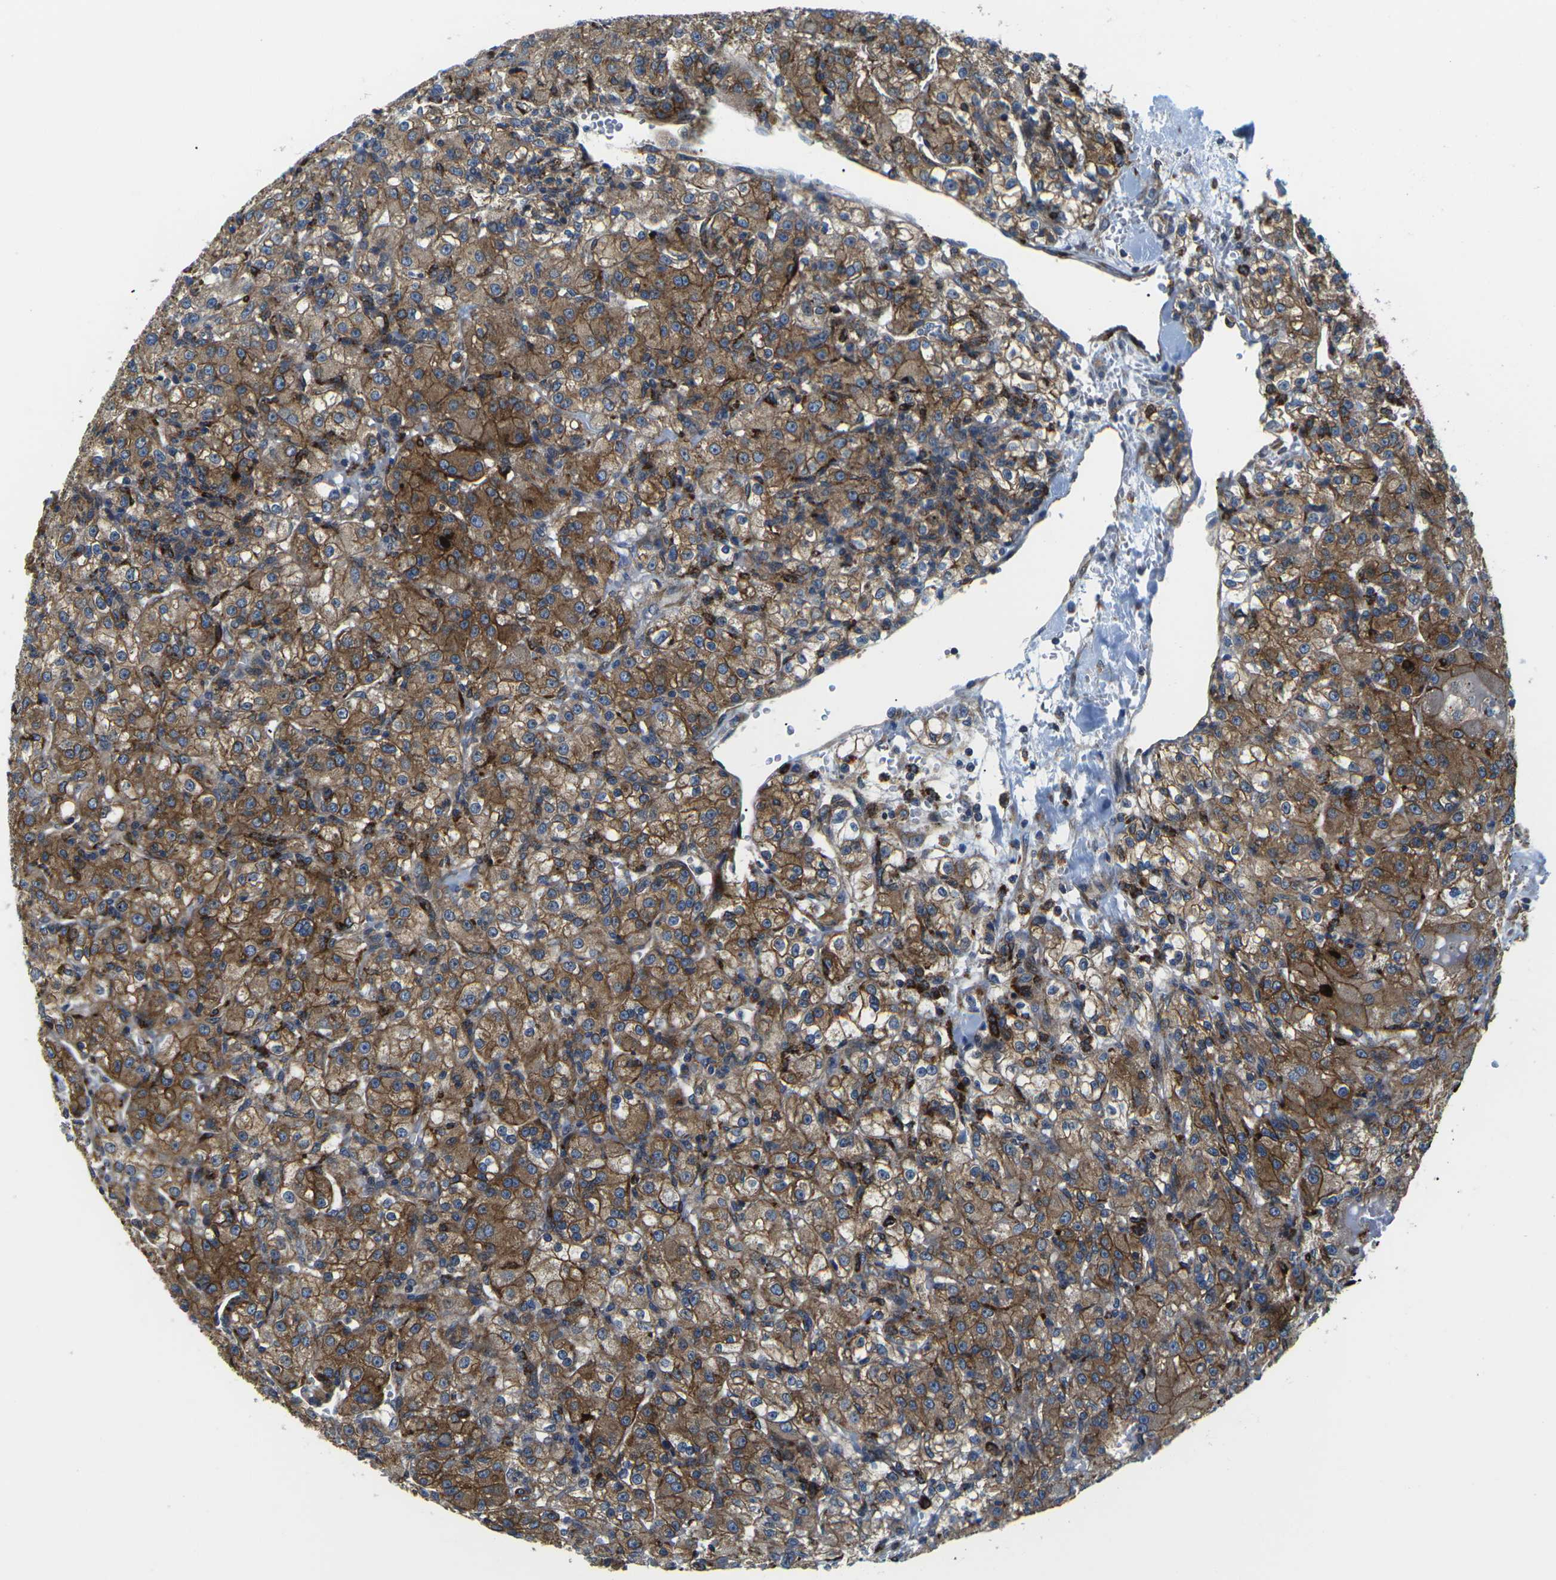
{"staining": {"intensity": "strong", "quantity": ">75%", "location": "cytoplasmic/membranous"}, "tissue": "renal cancer", "cell_type": "Tumor cells", "image_type": "cancer", "snomed": [{"axis": "morphology", "description": "Normal tissue, NOS"}, {"axis": "morphology", "description": "Adenocarcinoma, NOS"}, {"axis": "topography", "description": "Kidney"}], "caption": "High-magnification brightfield microscopy of renal cancer stained with DAB (brown) and counterstained with hematoxylin (blue). tumor cells exhibit strong cytoplasmic/membranous staining is appreciated in about>75% of cells. (brown staining indicates protein expression, while blue staining denotes nuclei).", "gene": "DLG1", "patient": {"sex": "male", "age": 61}}